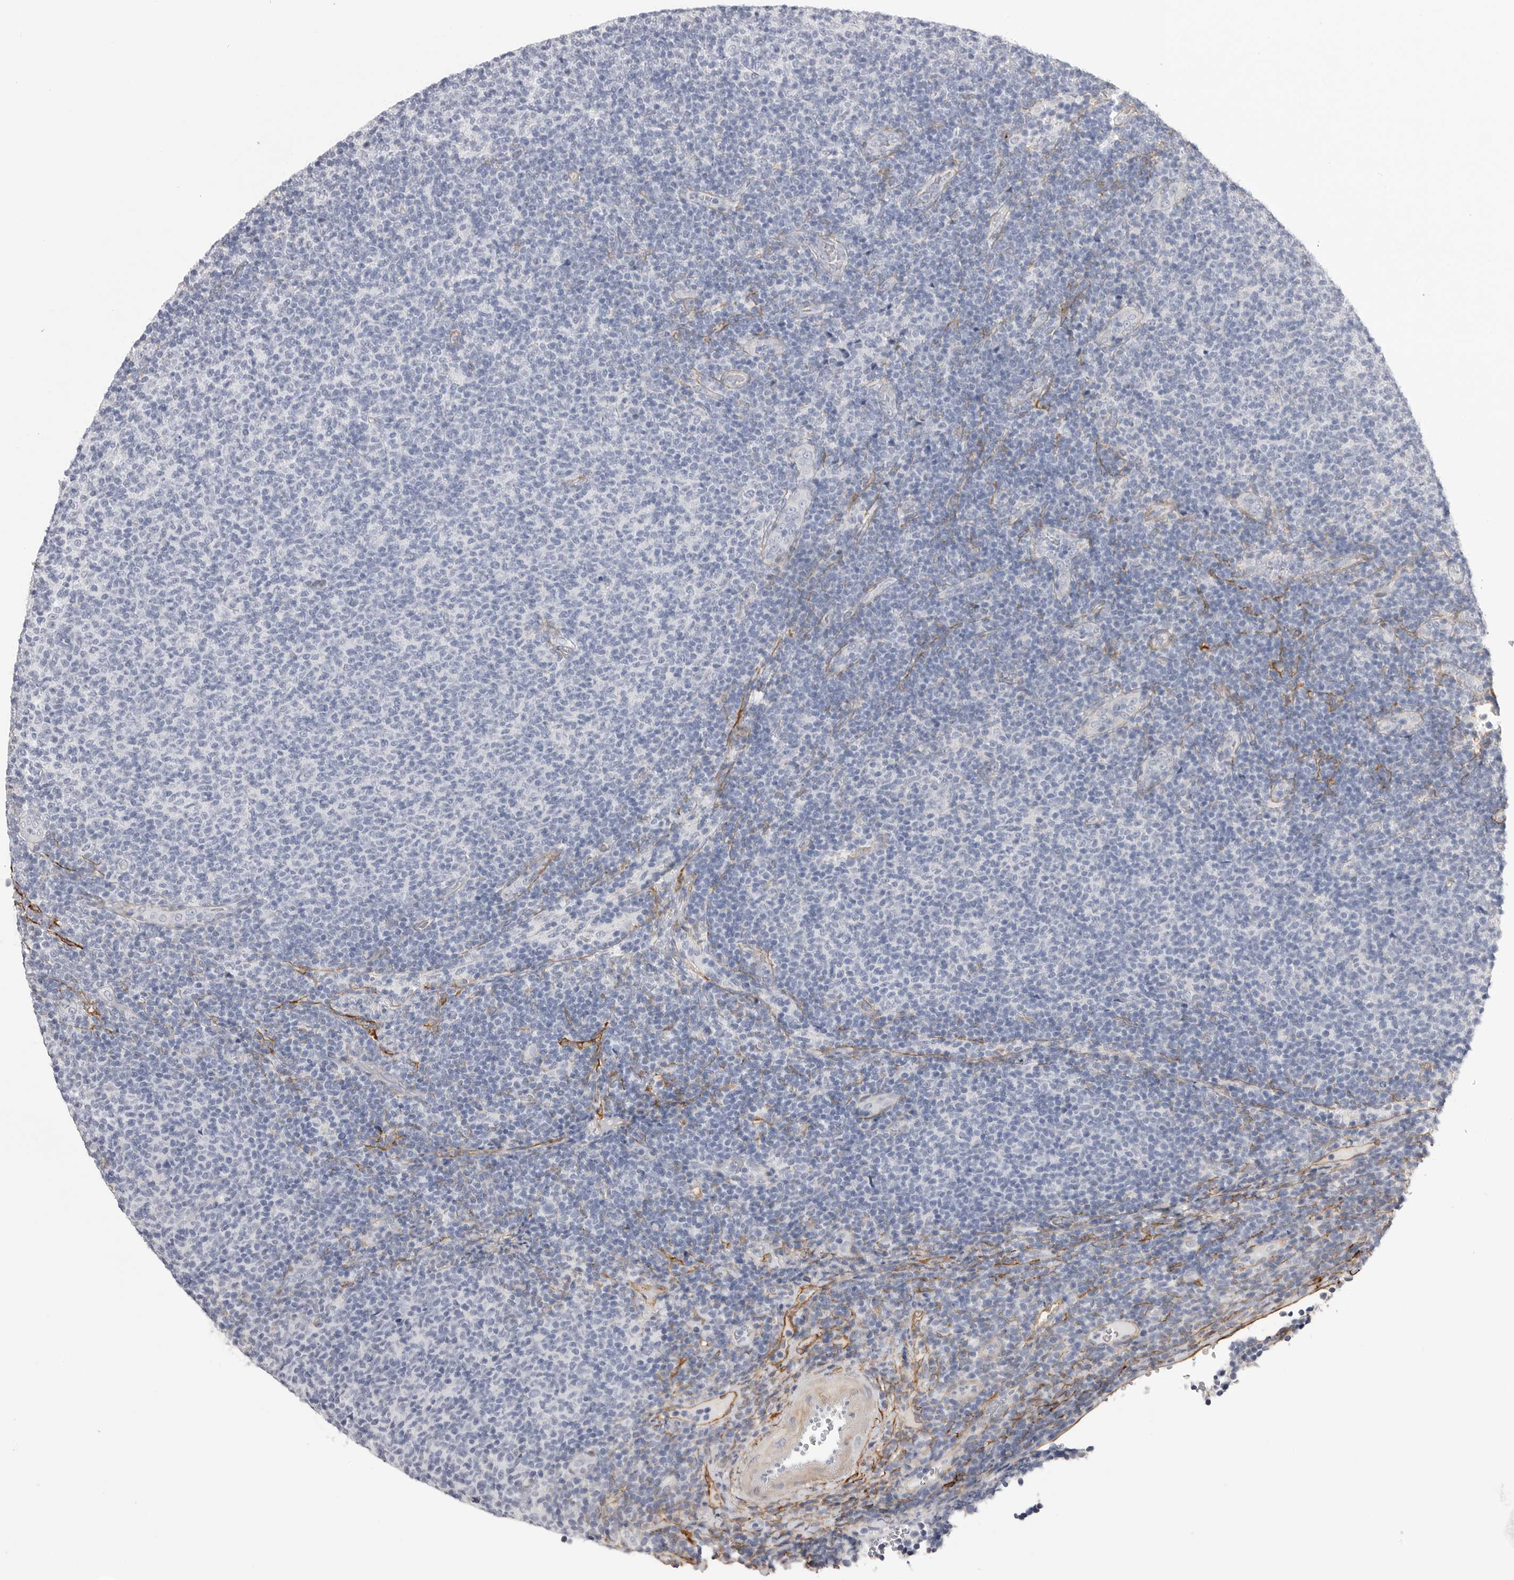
{"staining": {"intensity": "negative", "quantity": "none", "location": "none"}, "tissue": "lymphoma", "cell_type": "Tumor cells", "image_type": "cancer", "snomed": [{"axis": "morphology", "description": "Malignant lymphoma, non-Hodgkin's type, Low grade"}, {"axis": "topography", "description": "Lymph node"}], "caption": "Tumor cells are negative for brown protein staining in low-grade malignant lymphoma, non-Hodgkin's type. (Immunohistochemistry, brightfield microscopy, high magnification).", "gene": "AKAP12", "patient": {"sex": "male", "age": 66}}